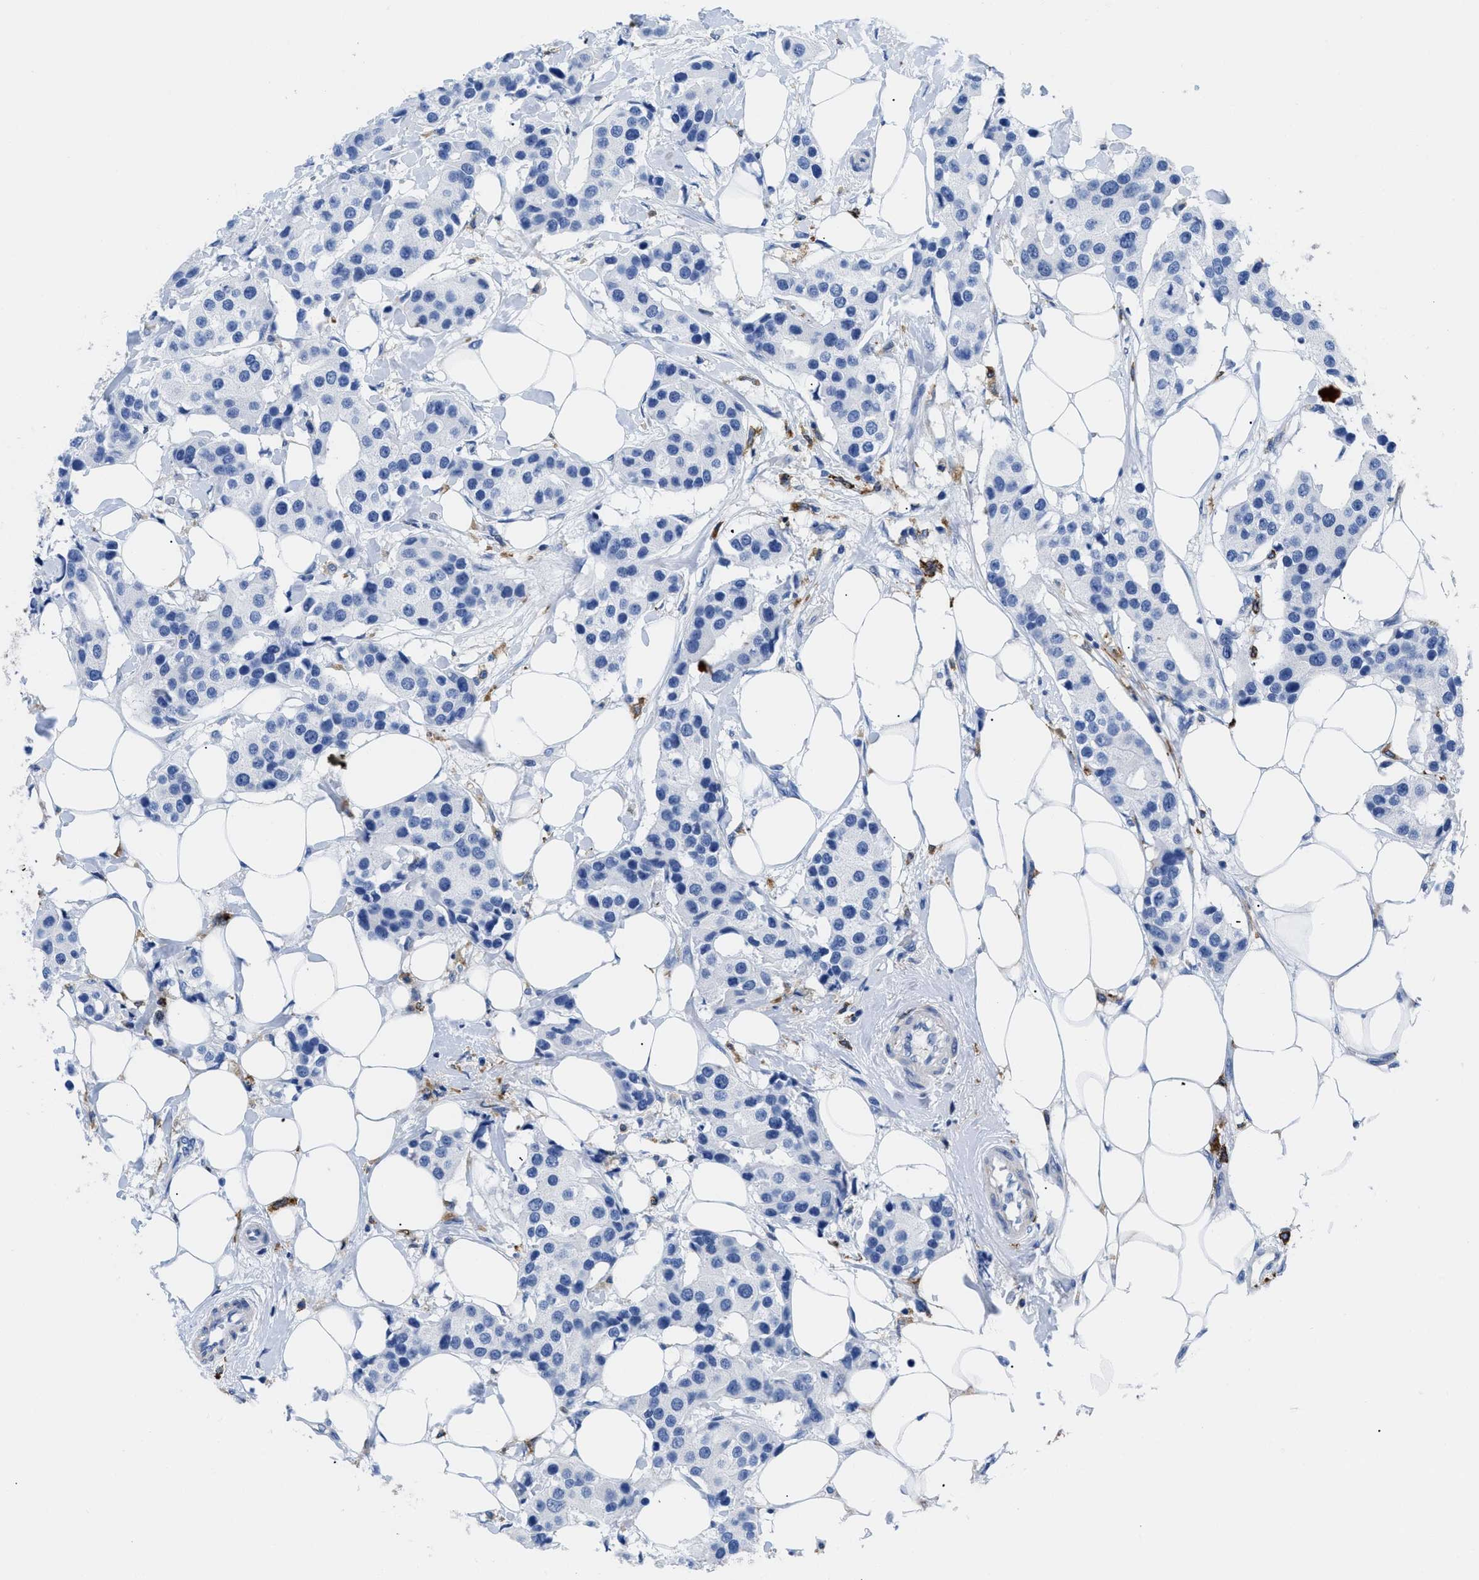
{"staining": {"intensity": "negative", "quantity": "none", "location": "none"}, "tissue": "breast cancer", "cell_type": "Tumor cells", "image_type": "cancer", "snomed": [{"axis": "morphology", "description": "Normal tissue, NOS"}, {"axis": "morphology", "description": "Duct carcinoma"}, {"axis": "topography", "description": "Breast"}], "caption": "High magnification brightfield microscopy of breast cancer stained with DAB (brown) and counterstained with hematoxylin (blue): tumor cells show no significant staining.", "gene": "HLA-DPA1", "patient": {"sex": "female", "age": 39}}